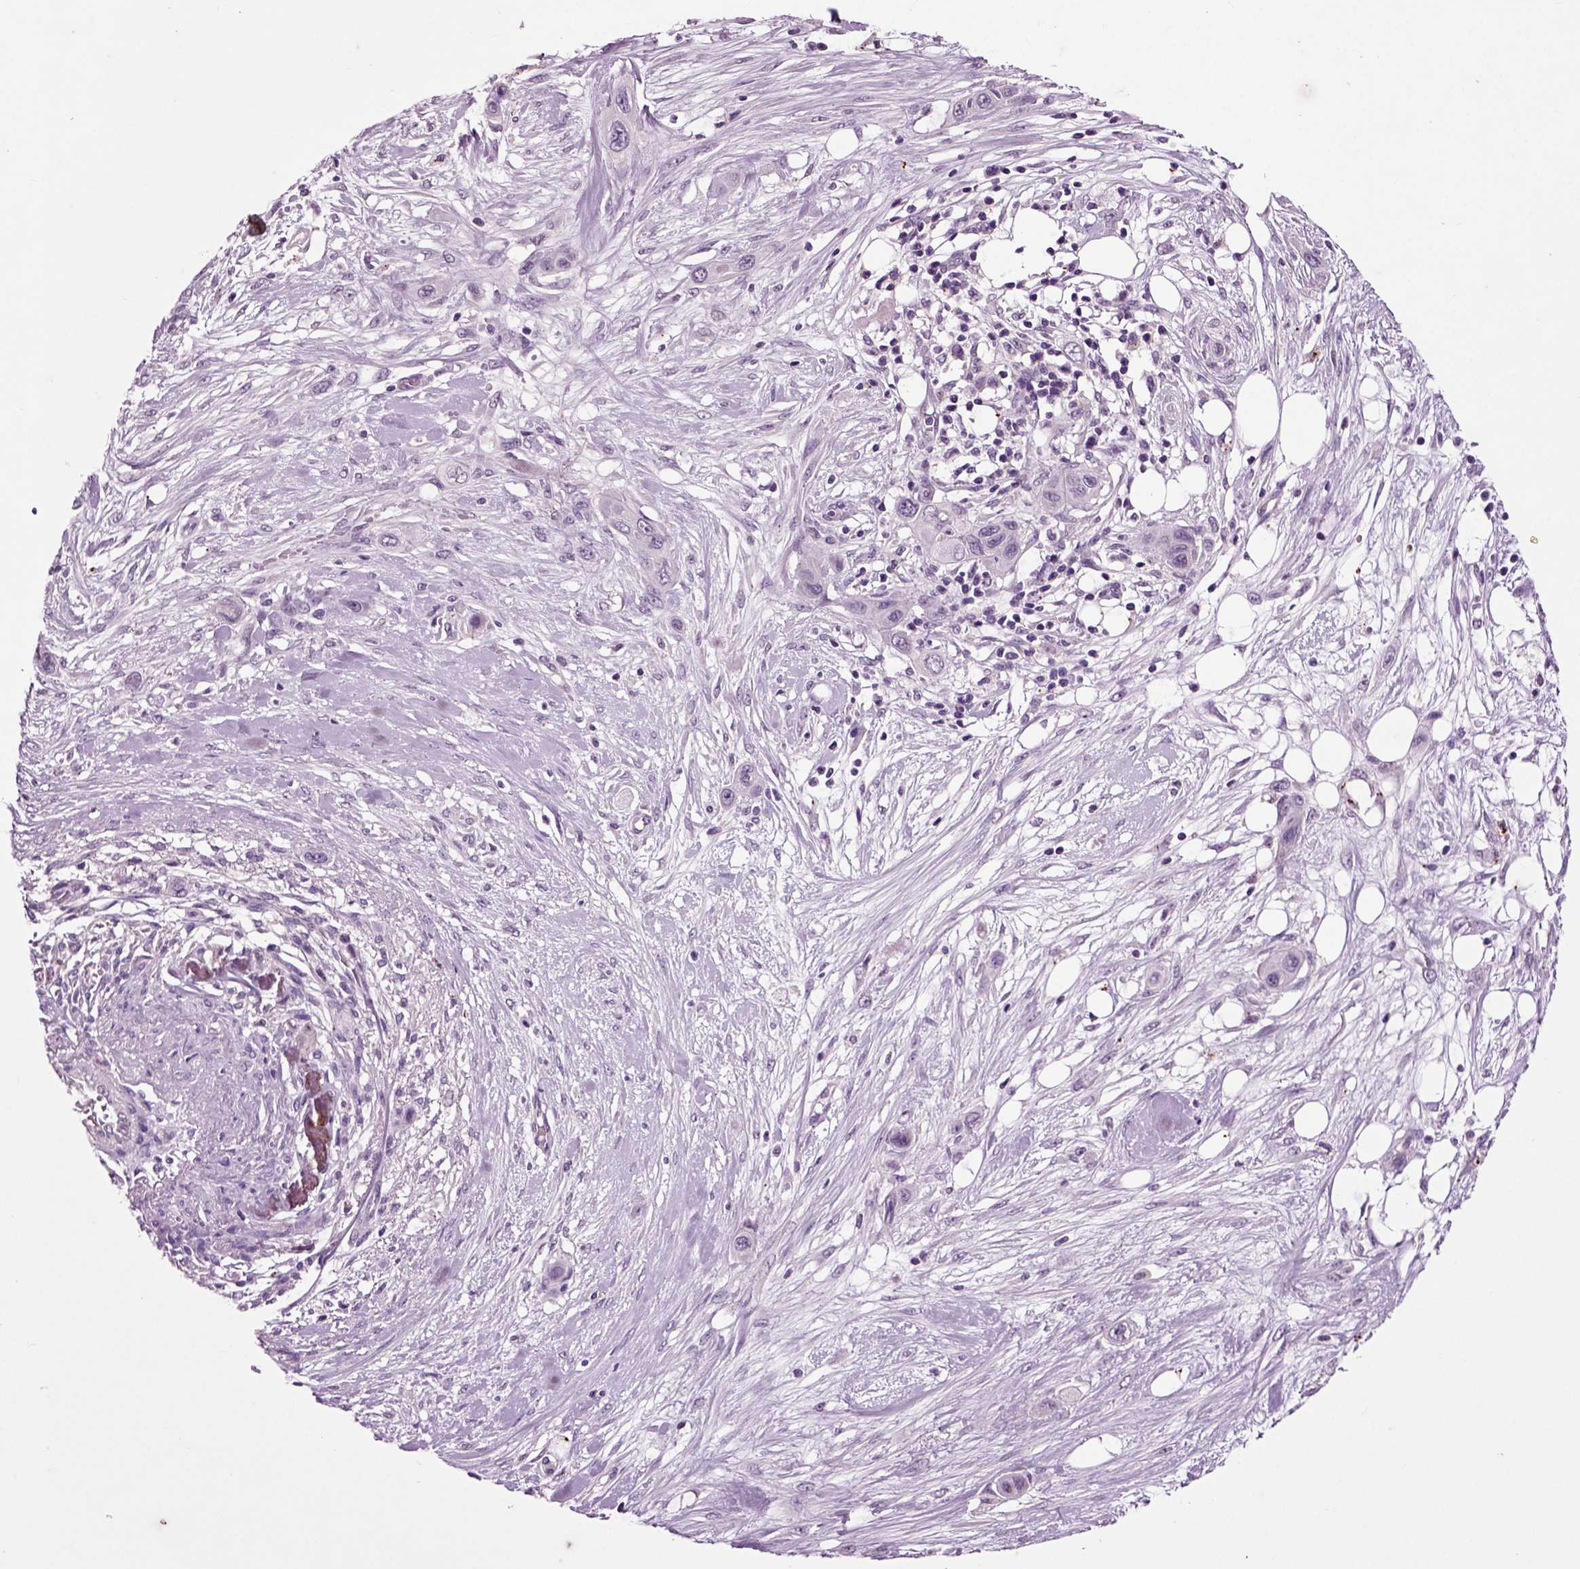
{"staining": {"intensity": "negative", "quantity": "none", "location": "none"}, "tissue": "skin cancer", "cell_type": "Tumor cells", "image_type": "cancer", "snomed": [{"axis": "morphology", "description": "Squamous cell carcinoma, NOS"}, {"axis": "topography", "description": "Skin"}], "caption": "A micrograph of skin squamous cell carcinoma stained for a protein shows no brown staining in tumor cells.", "gene": "CRHR1", "patient": {"sex": "male", "age": 79}}